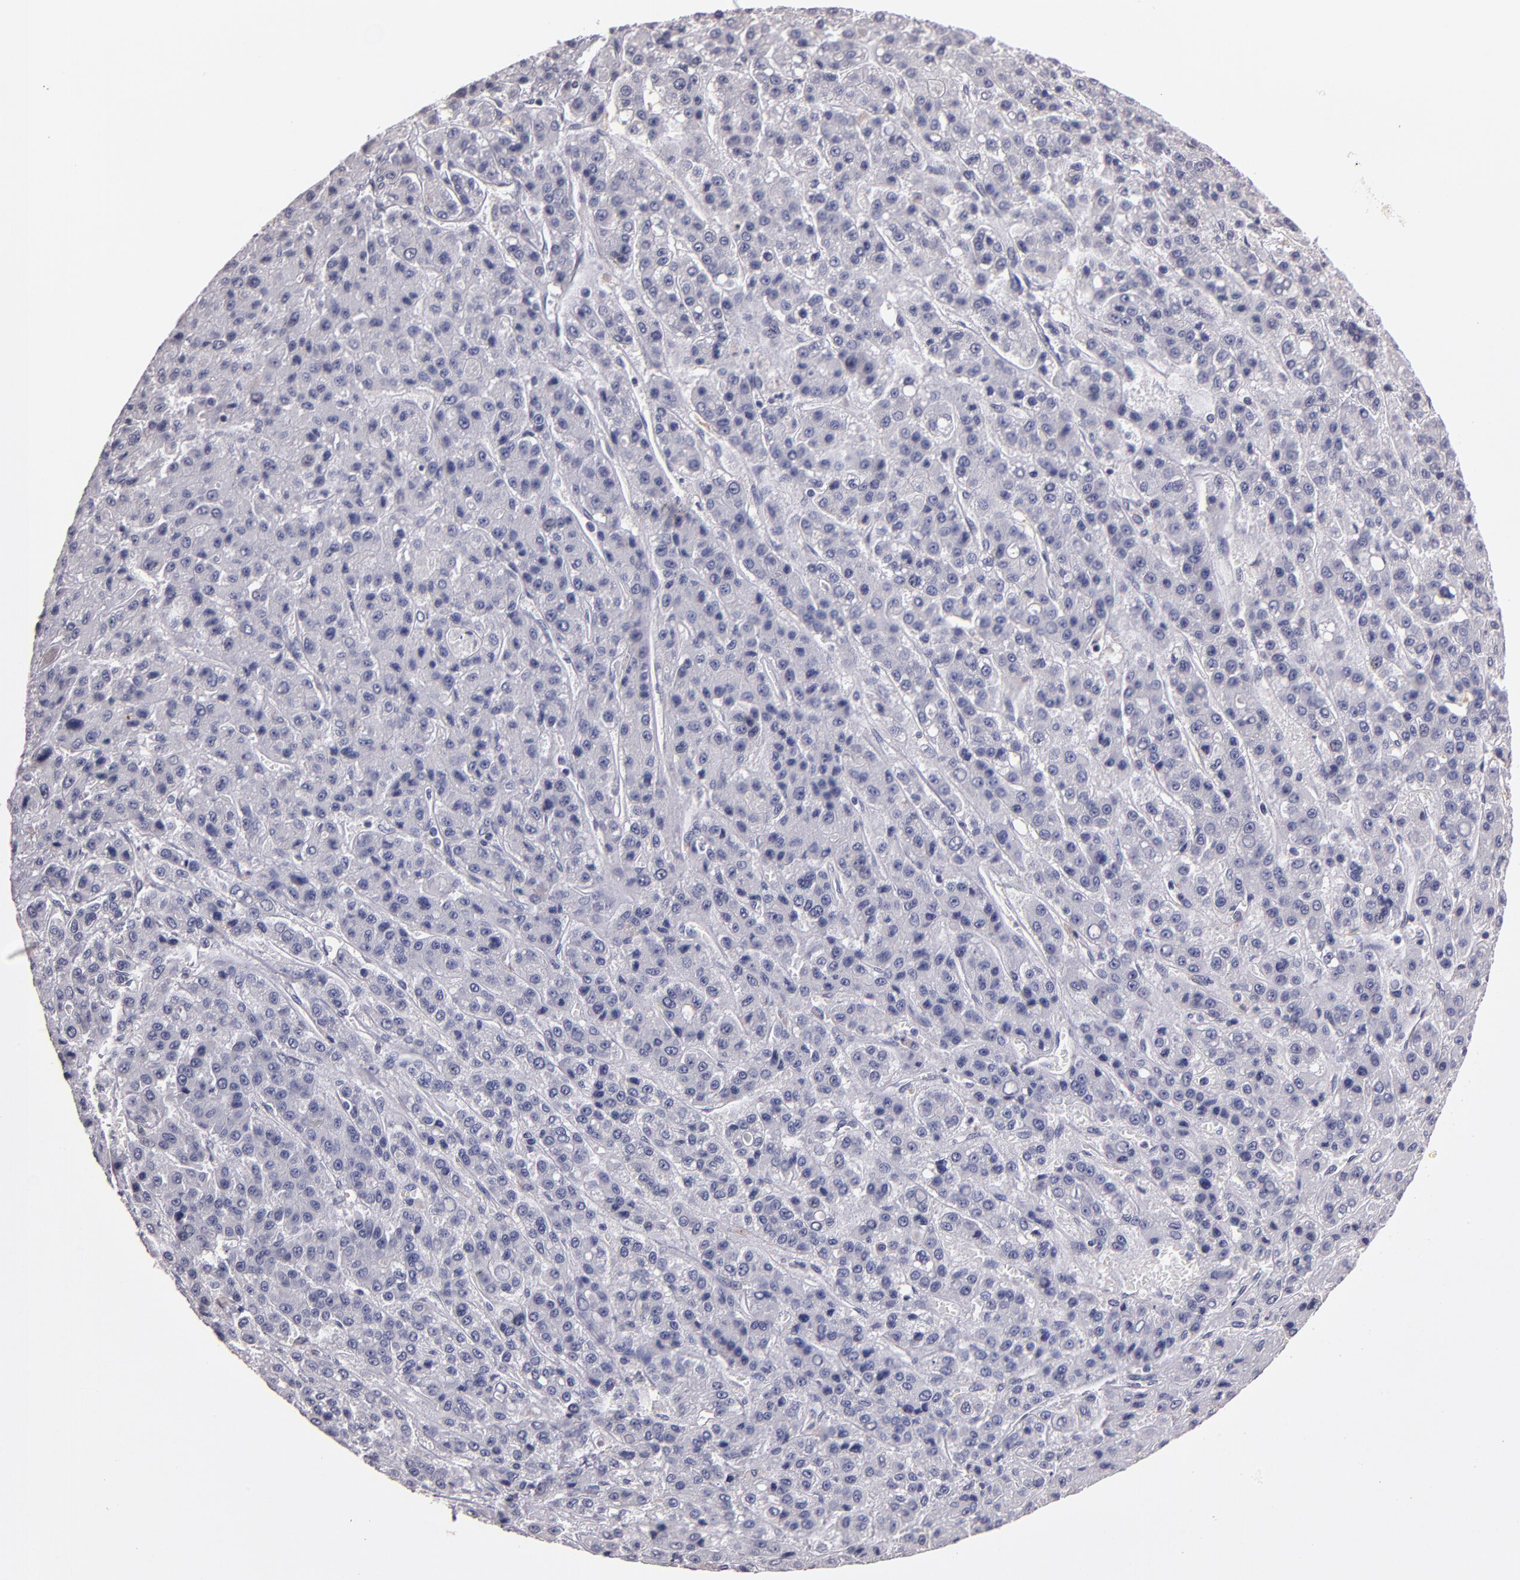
{"staining": {"intensity": "negative", "quantity": "none", "location": "none"}, "tissue": "liver cancer", "cell_type": "Tumor cells", "image_type": "cancer", "snomed": [{"axis": "morphology", "description": "Carcinoma, Hepatocellular, NOS"}, {"axis": "topography", "description": "Liver"}], "caption": "This is a histopathology image of immunohistochemistry (IHC) staining of liver cancer, which shows no staining in tumor cells. The staining is performed using DAB (3,3'-diaminobenzidine) brown chromogen with nuclei counter-stained in using hematoxylin.", "gene": "SOX10", "patient": {"sex": "male", "age": 70}}